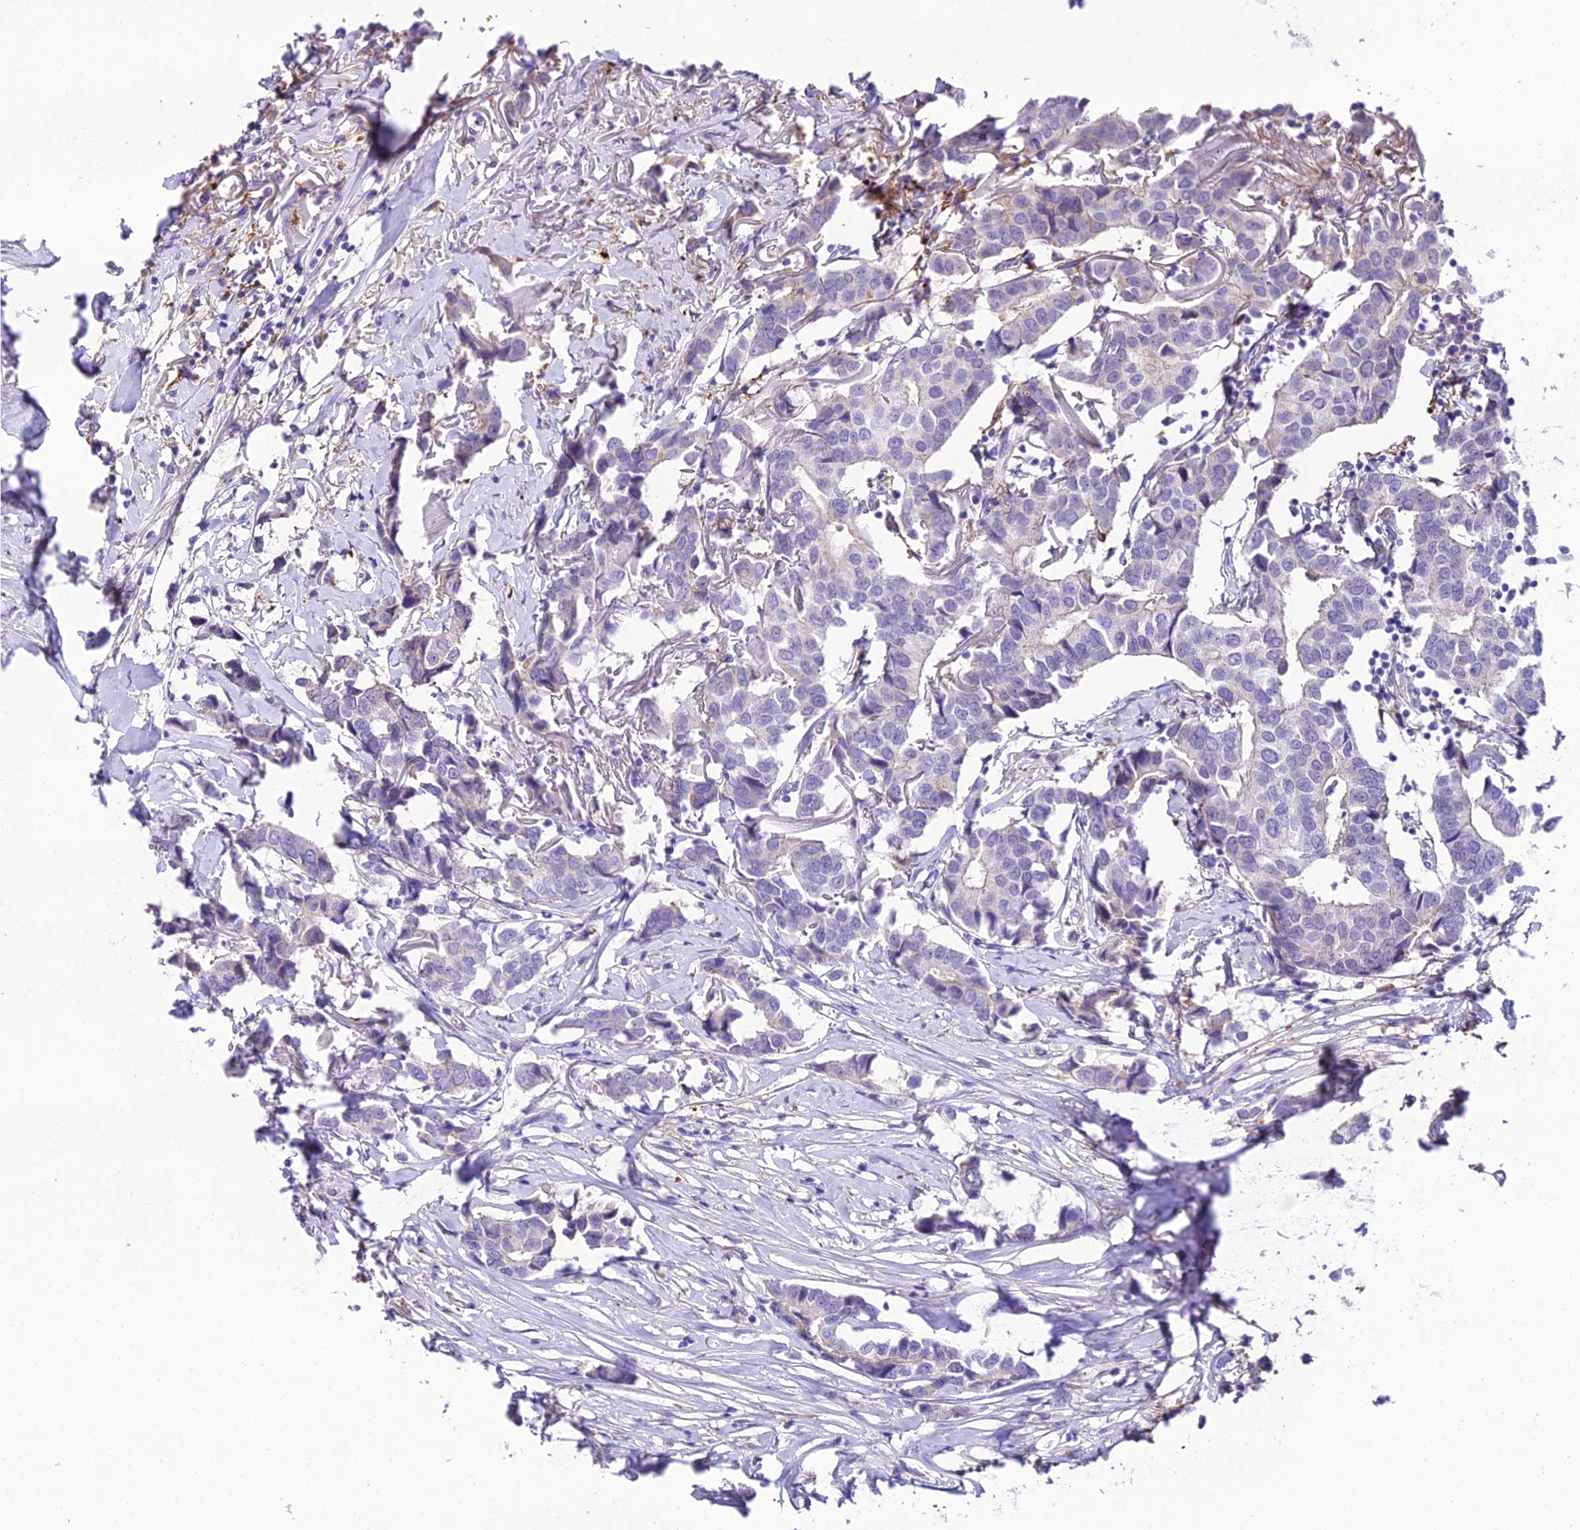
{"staining": {"intensity": "negative", "quantity": "none", "location": "none"}, "tissue": "breast cancer", "cell_type": "Tumor cells", "image_type": "cancer", "snomed": [{"axis": "morphology", "description": "Duct carcinoma"}, {"axis": "topography", "description": "Breast"}], "caption": "Tumor cells are negative for protein expression in human infiltrating ductal carcinoma (breast).", "gene": "MB21D2", "patient": {"sex": "female", "age": 80}}